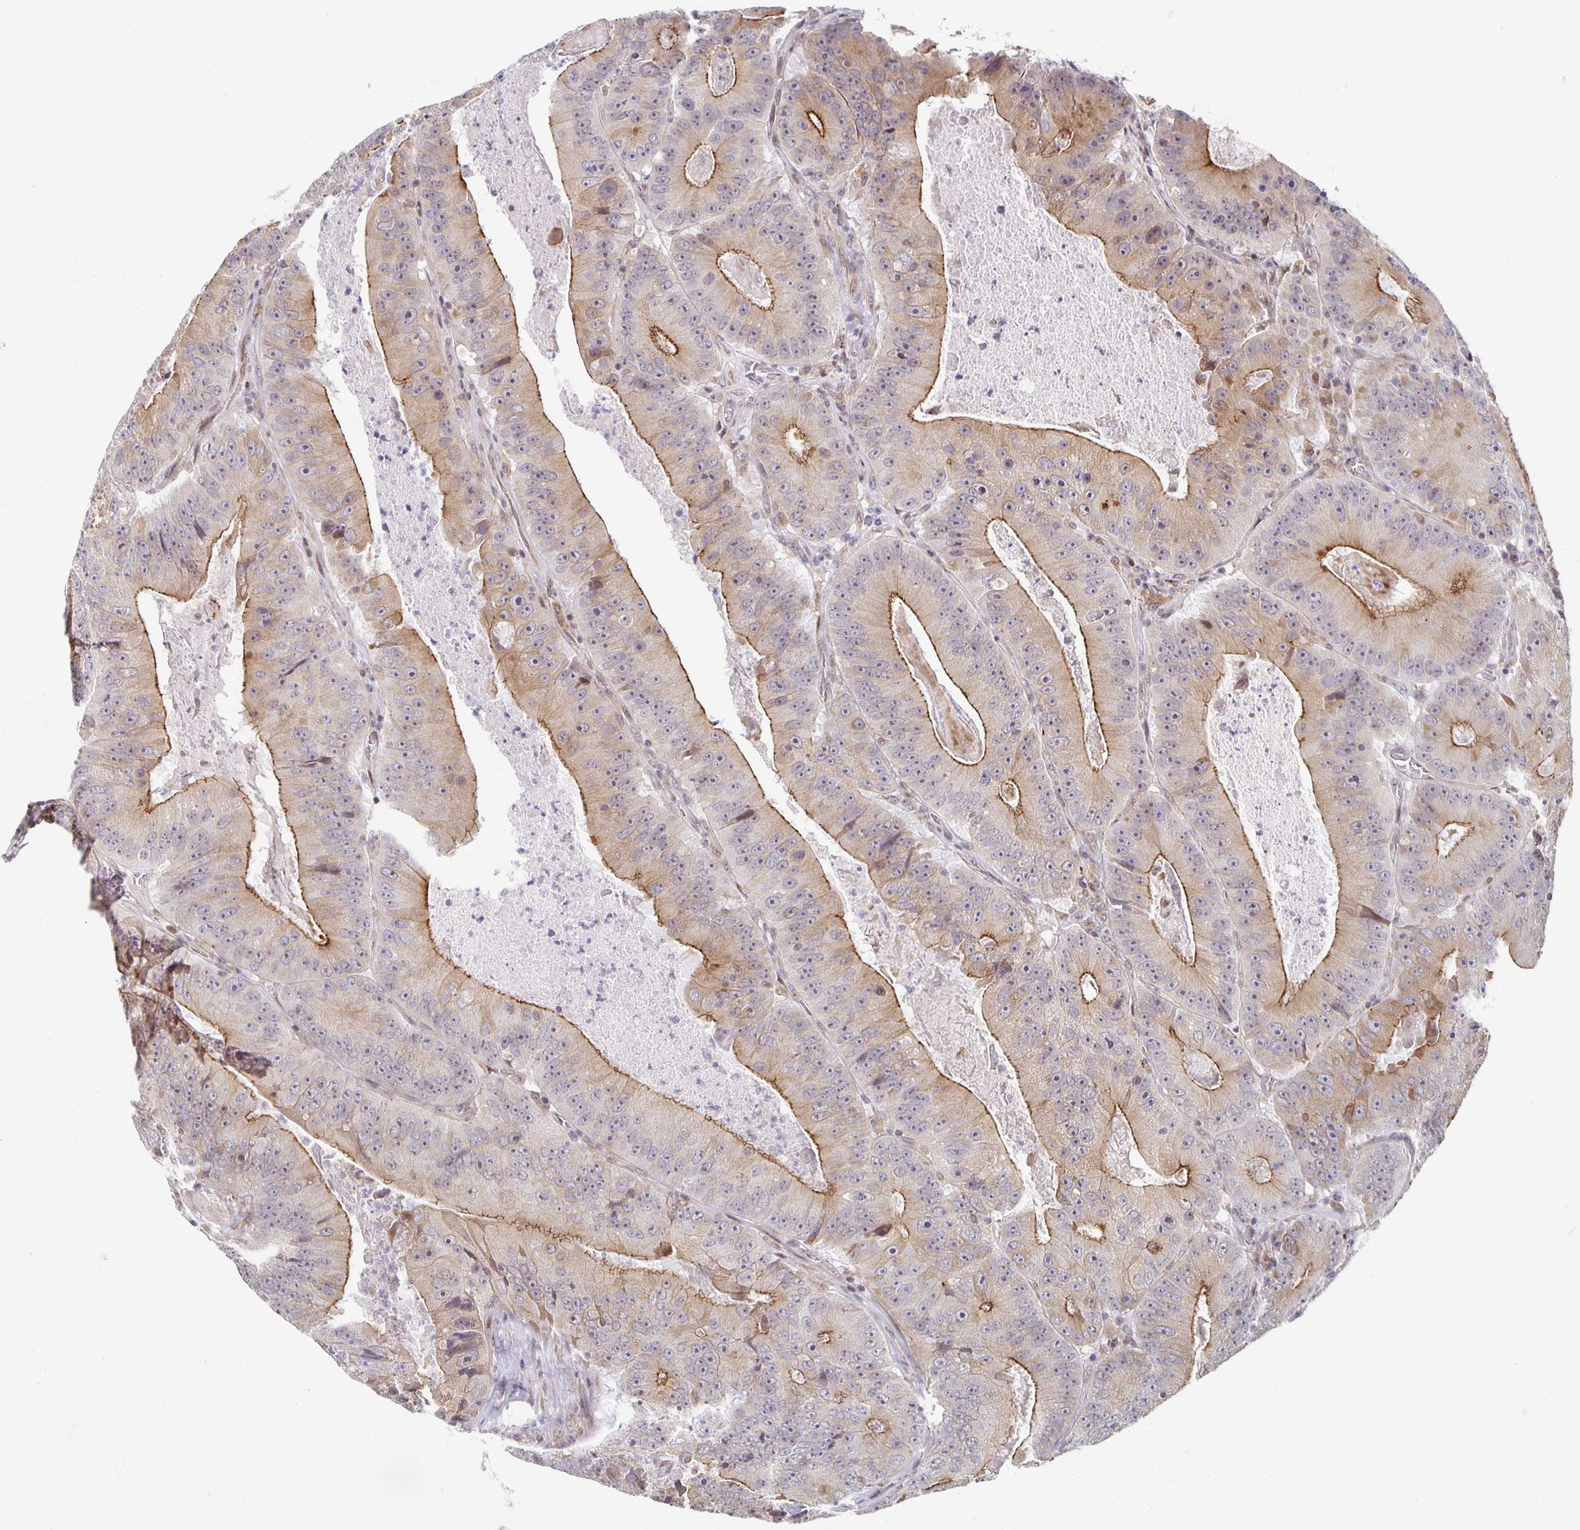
{"staining": {"intensity": "moderate", "quantity": "25%-75%", "location": "cytoplasmic/membranous"}, "tissue": "colorectal cancer", "cell_type": "Tumor cells", "image_type": "cancer", "snomed": [{"axis": "morphology", "description": "Adenocarcinoma, NOS"}, {"axis": "topography", "description": "Colon"}], "caption": "A brown stain labels moderate cytoplasmic/membranous positivity of a protein in human colorectal cancer (adenocarcinoma) tumor cells.", "gene": "HCFC1R1", "patient": {"sex": "female", "age": 86}}